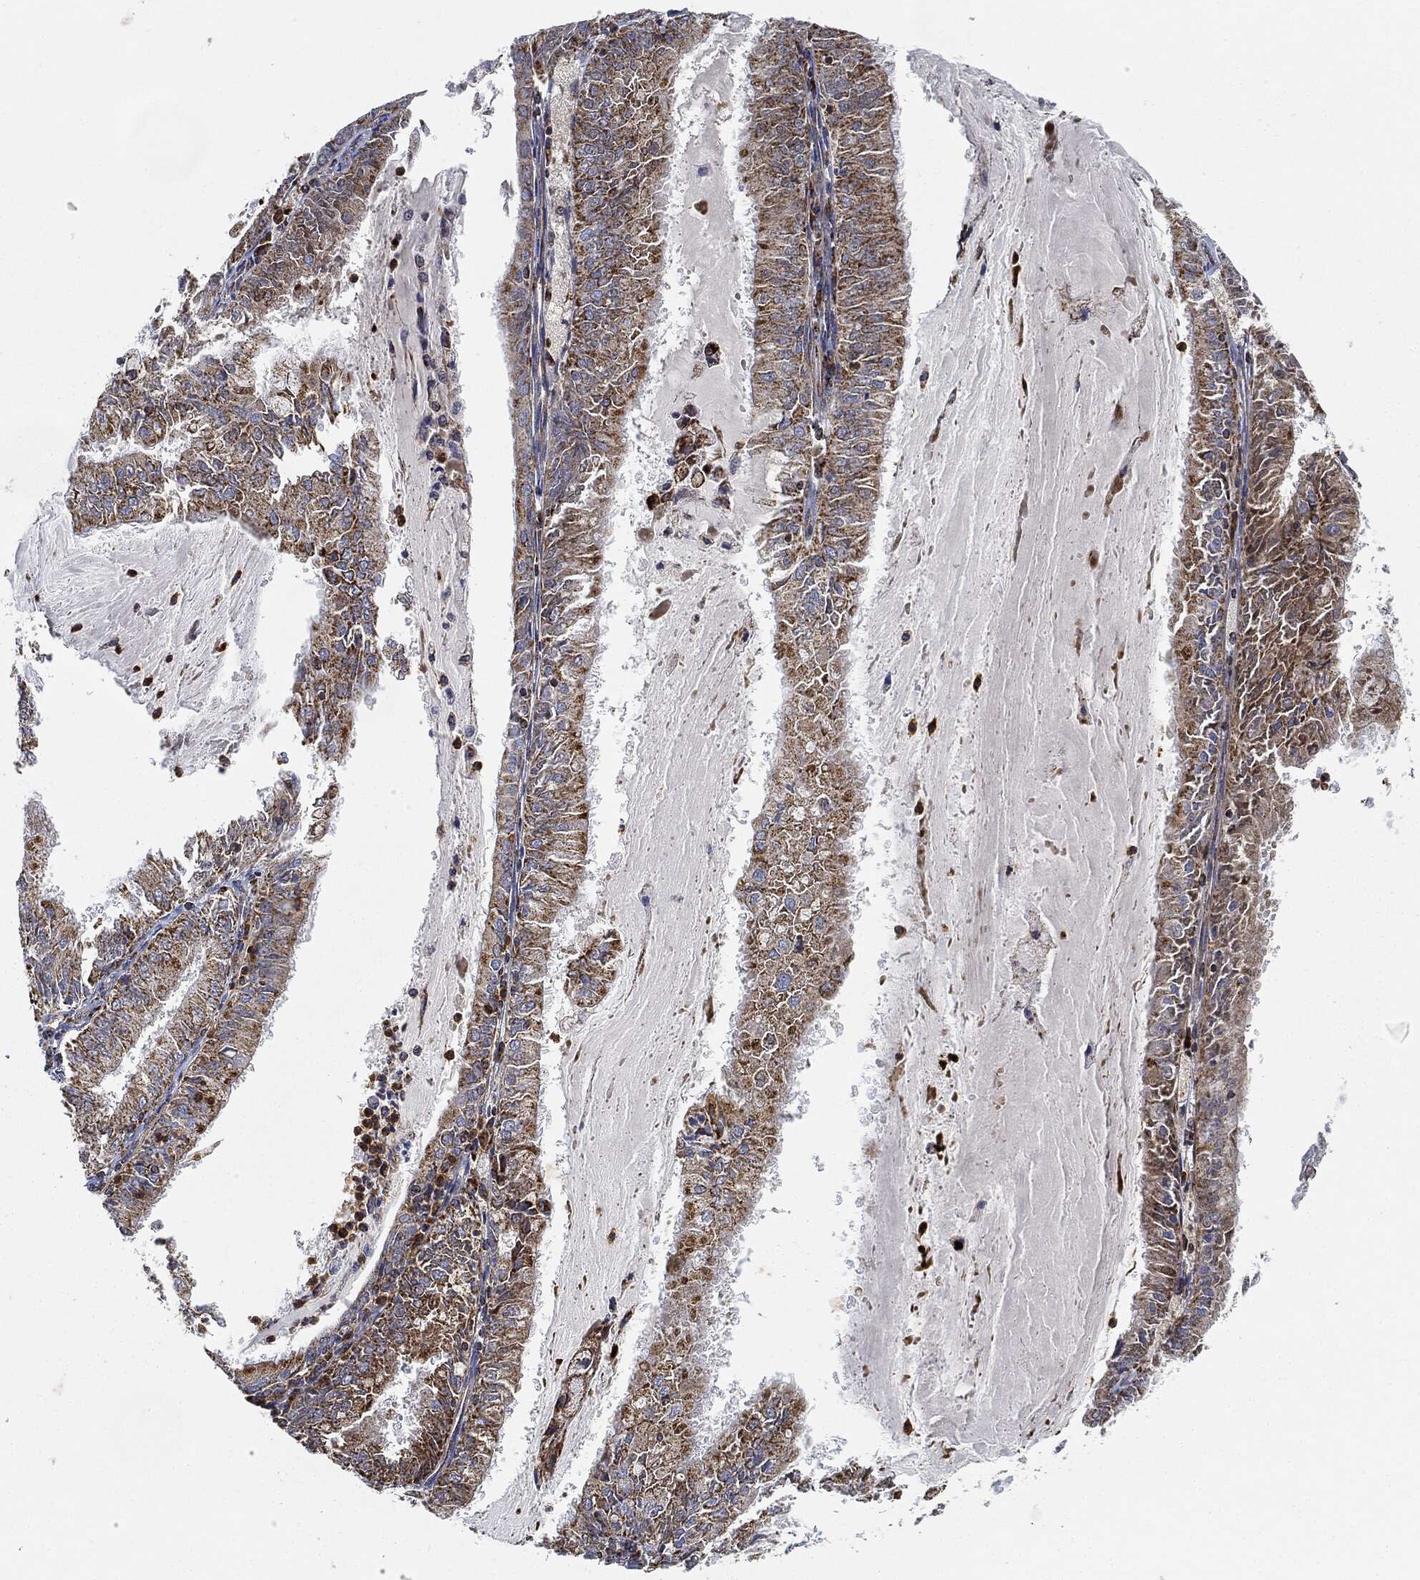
{"staining": {"intensity": "strong", "quantity": ">75%", "location": "cytoplasmic/membranous"}, "tissue": "endometrial cancer", "cell_type": "Tumor cells", "image_type": "cancer", "snomed": [{"axis": "morphology", "description": "Adenocarcinoma, NOS"}, {"axis": "topography", "description": "Endometrium"}], "caption": "This image exhibits endometrial adenocarcinoma stained with IHC to label a protein in brown. The cytoplasmic/membranous of tumor cells show strong positivity for the protein. Nuclei are counter-stained blue.", "gene": "CAPN15", "patient": {"sex": "female", "age": 57}}